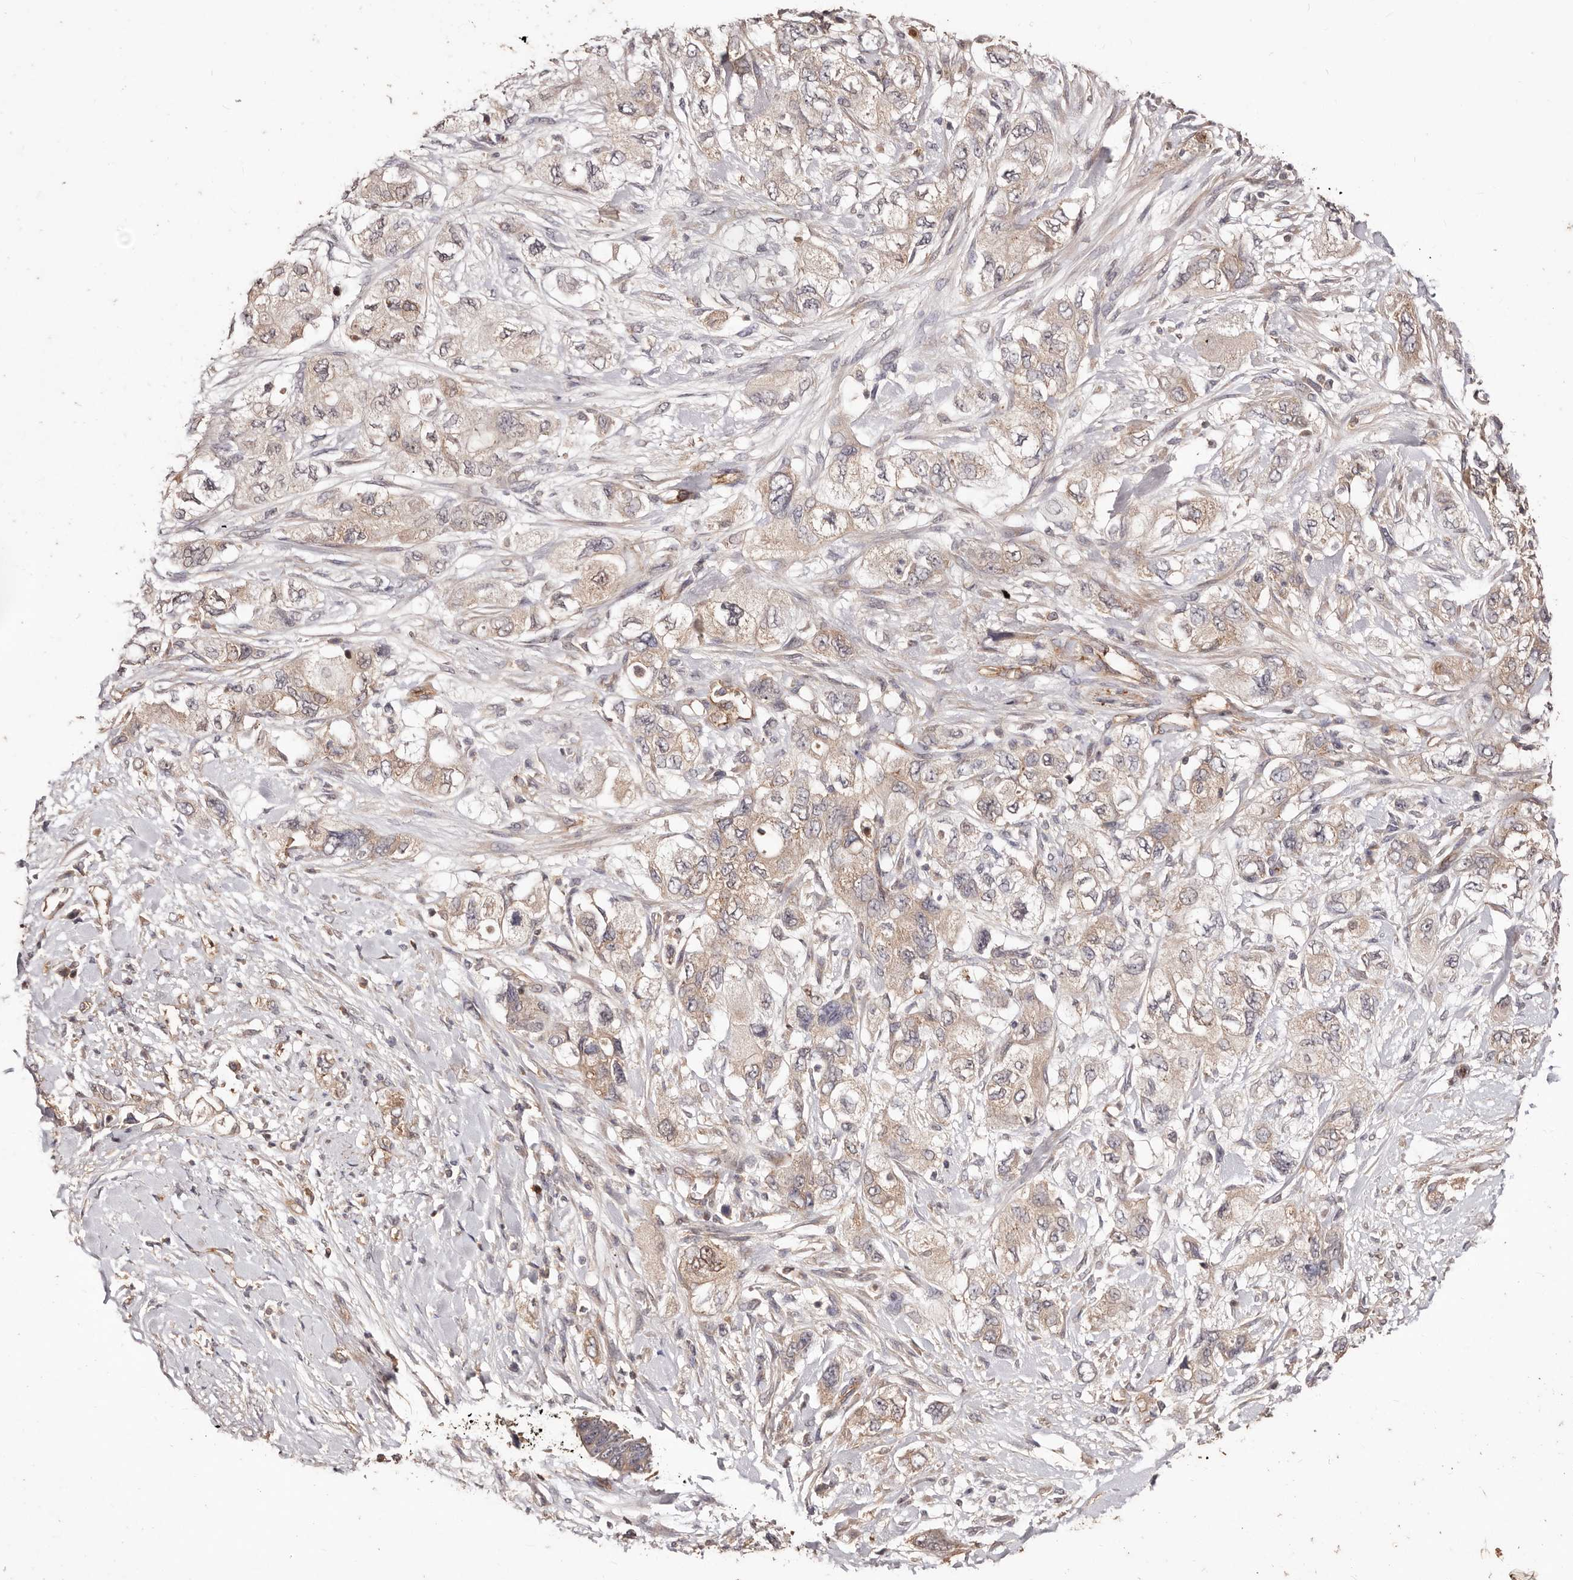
{"staining": {"intensity": "weak", "quantity": "25%-75%", "location": "cytoplasmic/membranous"}, "tissue": "pancreatic cancer", "cell_type": "Tumor cells", "image_type": "cancer", "snomed": [{"axis": "morphology", "description": "Adenocarcinoma, NOS"}, {"axis": "topography", "description": "Pancreas"}], "caption": "Tumor cells show low levels of weak cytoplasmic/membranous expression in approximately 25%-75% of cells in pancreatic adenocarcinoma.", "gene": "CCL14", "patient": {"sex": "female", "age": 73}}